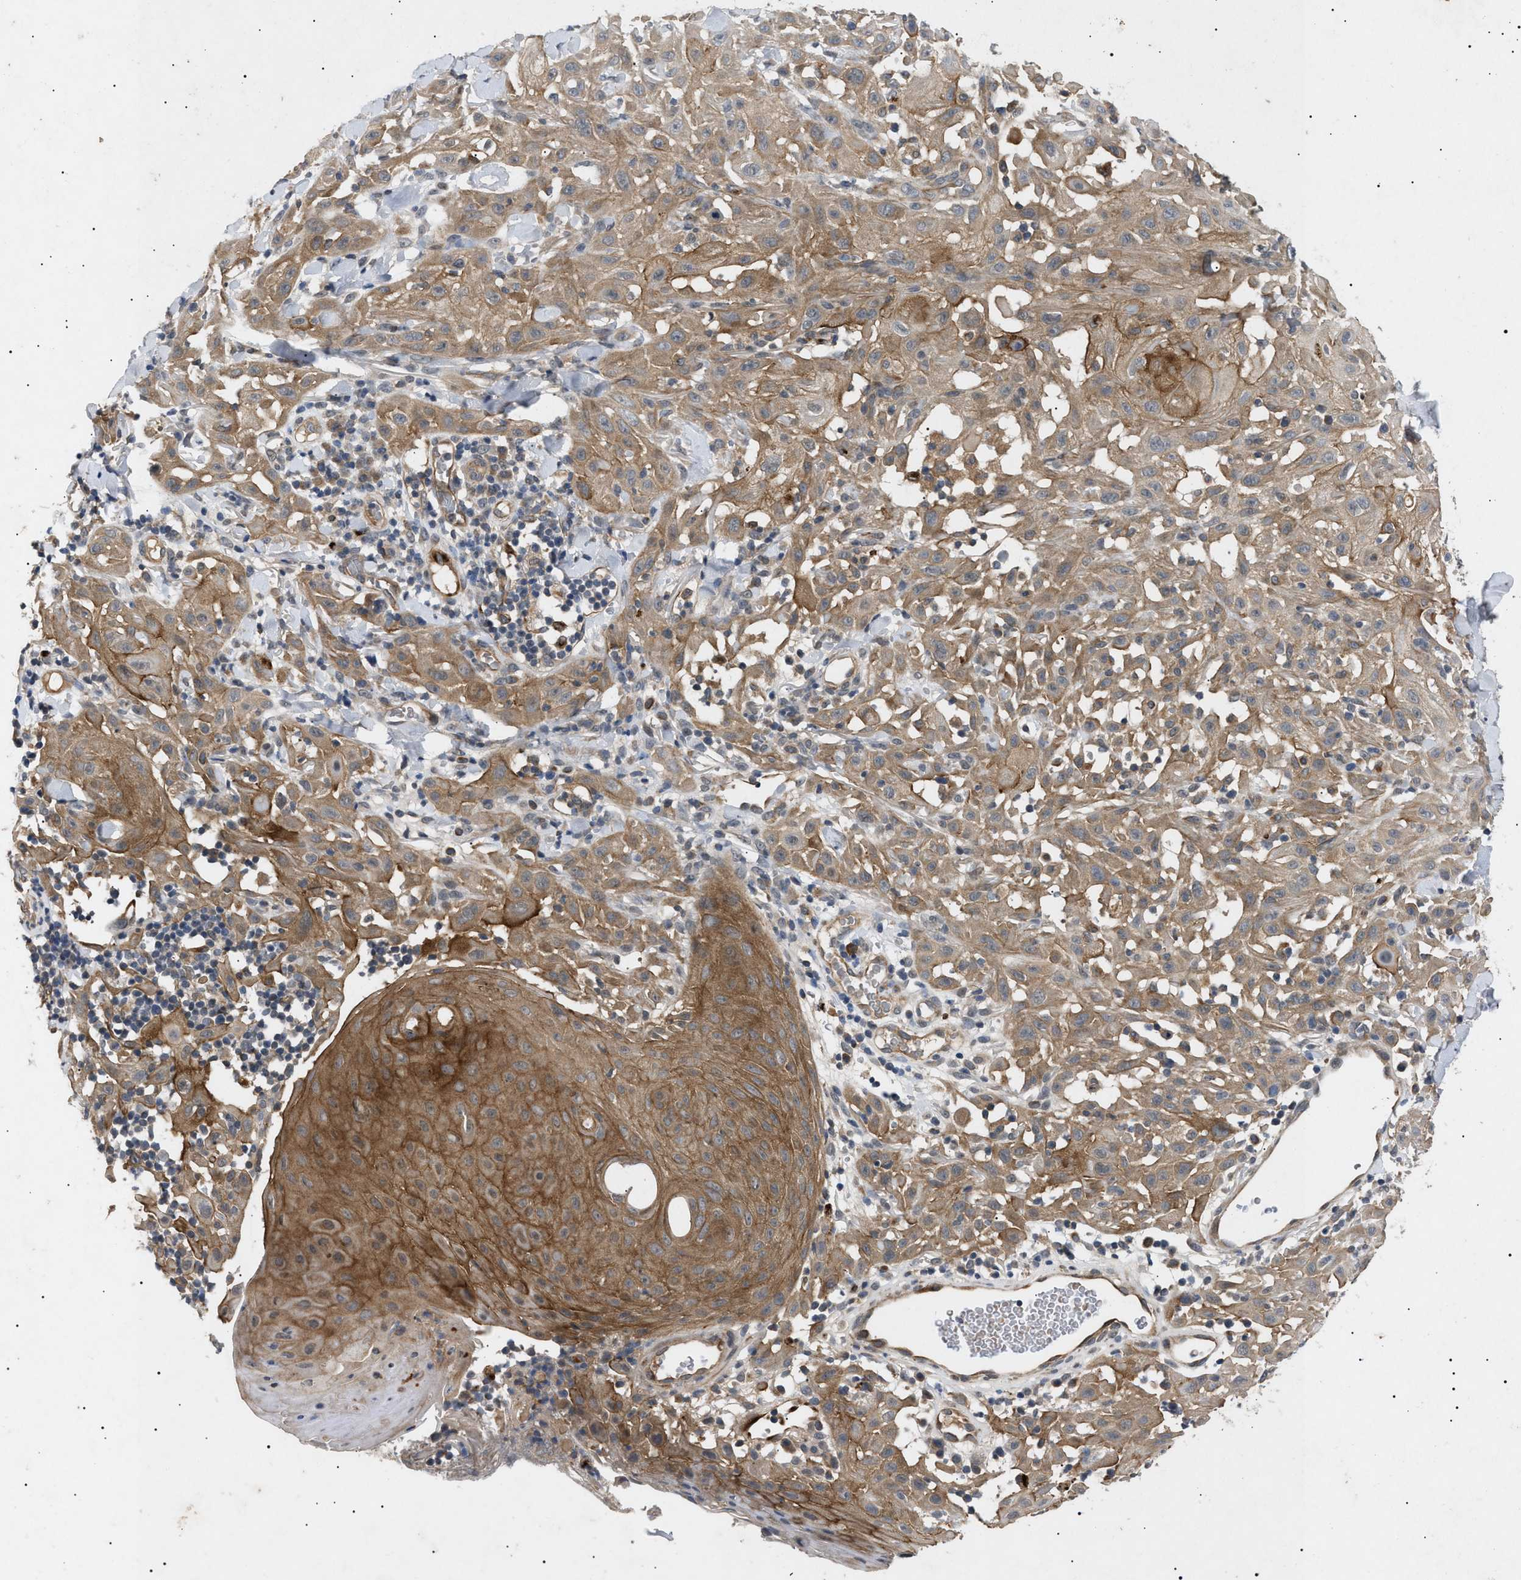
{"staining": {"intensity": "moderate", "quantity": ">75%", "location": "cytoplasmic/membranous"}, "tissue": "skin cancer", "cell_type": "Tumor cells", "image_type": "cancer", "snomed": [{"axis": "morphology", "description": "Squamous cell carcinoma, NOS"}, {"axis": "topography", "description": "Skin"}], "caption": "Squamous cell carcinoma (skin) stained with immunohistochemistry (IHC) displays moderate cytoplasmic/membranous expression in about >75% of tumor cells.", "gene": "SIRT5", "patient": {"sex": "male", "age": 24}}